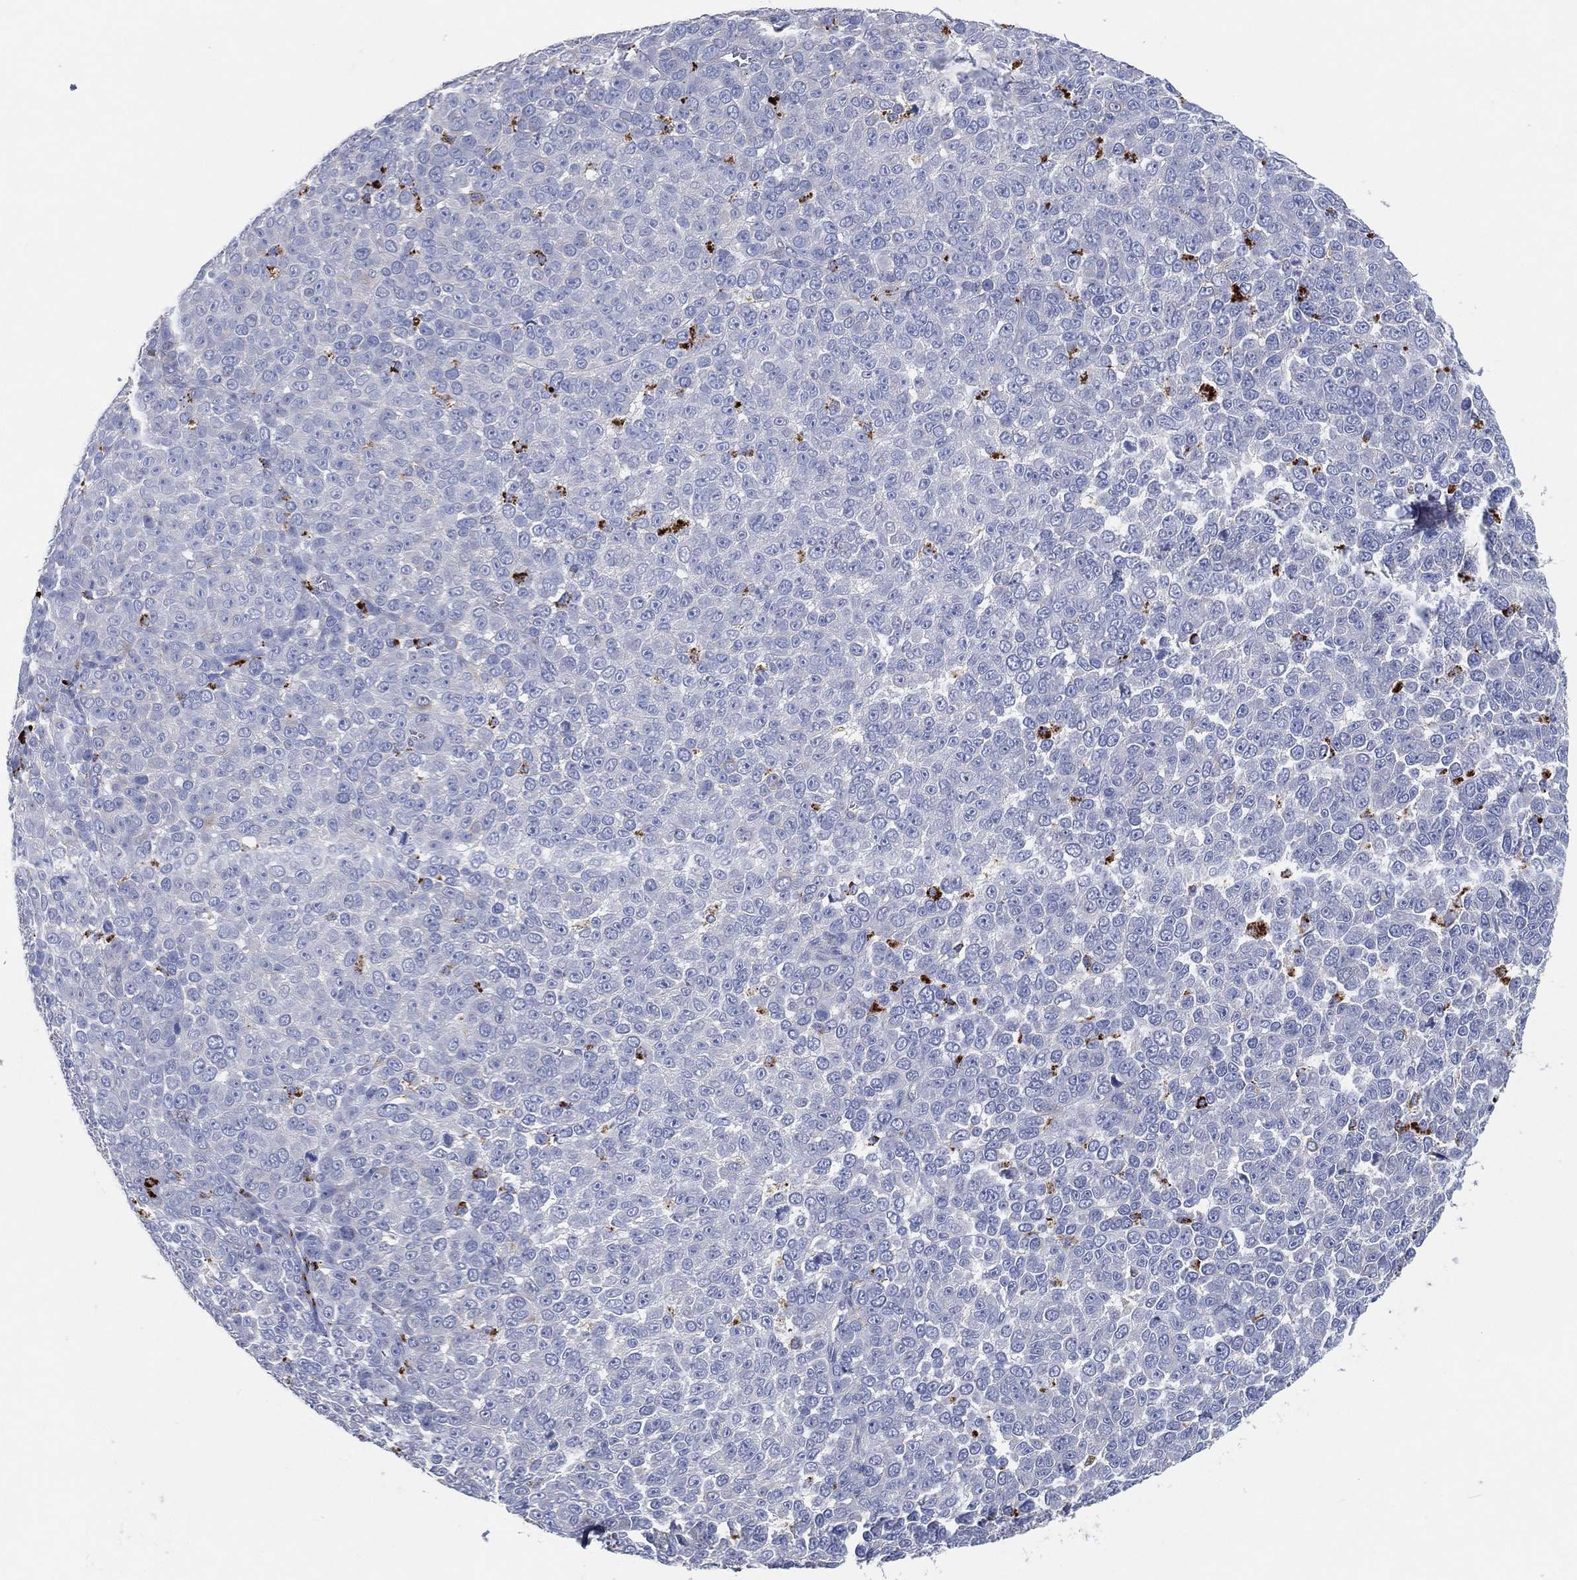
{"staining": {"intensity": "negative", "quantity": "none", "location": "none"}, "tissue": "melanoma", "cell_type": "Tumor cells", "image_type": "cancer", "snomed": [{"axis": "morphology", "description": "Malignant melanoma, NOS"}, {"axis": "topography", "description": "Skin"}], "caption": "A high-resolution image shows IHC staining of malignant melanoma, which reveals no significant positivity in tumor cells. (DAB (3,3'-diaminobenzidine) immunohistochemistry with hematoxylin counter stain).", "gene": "GALNS", "patient": {"sex": "female", "age": 95}}